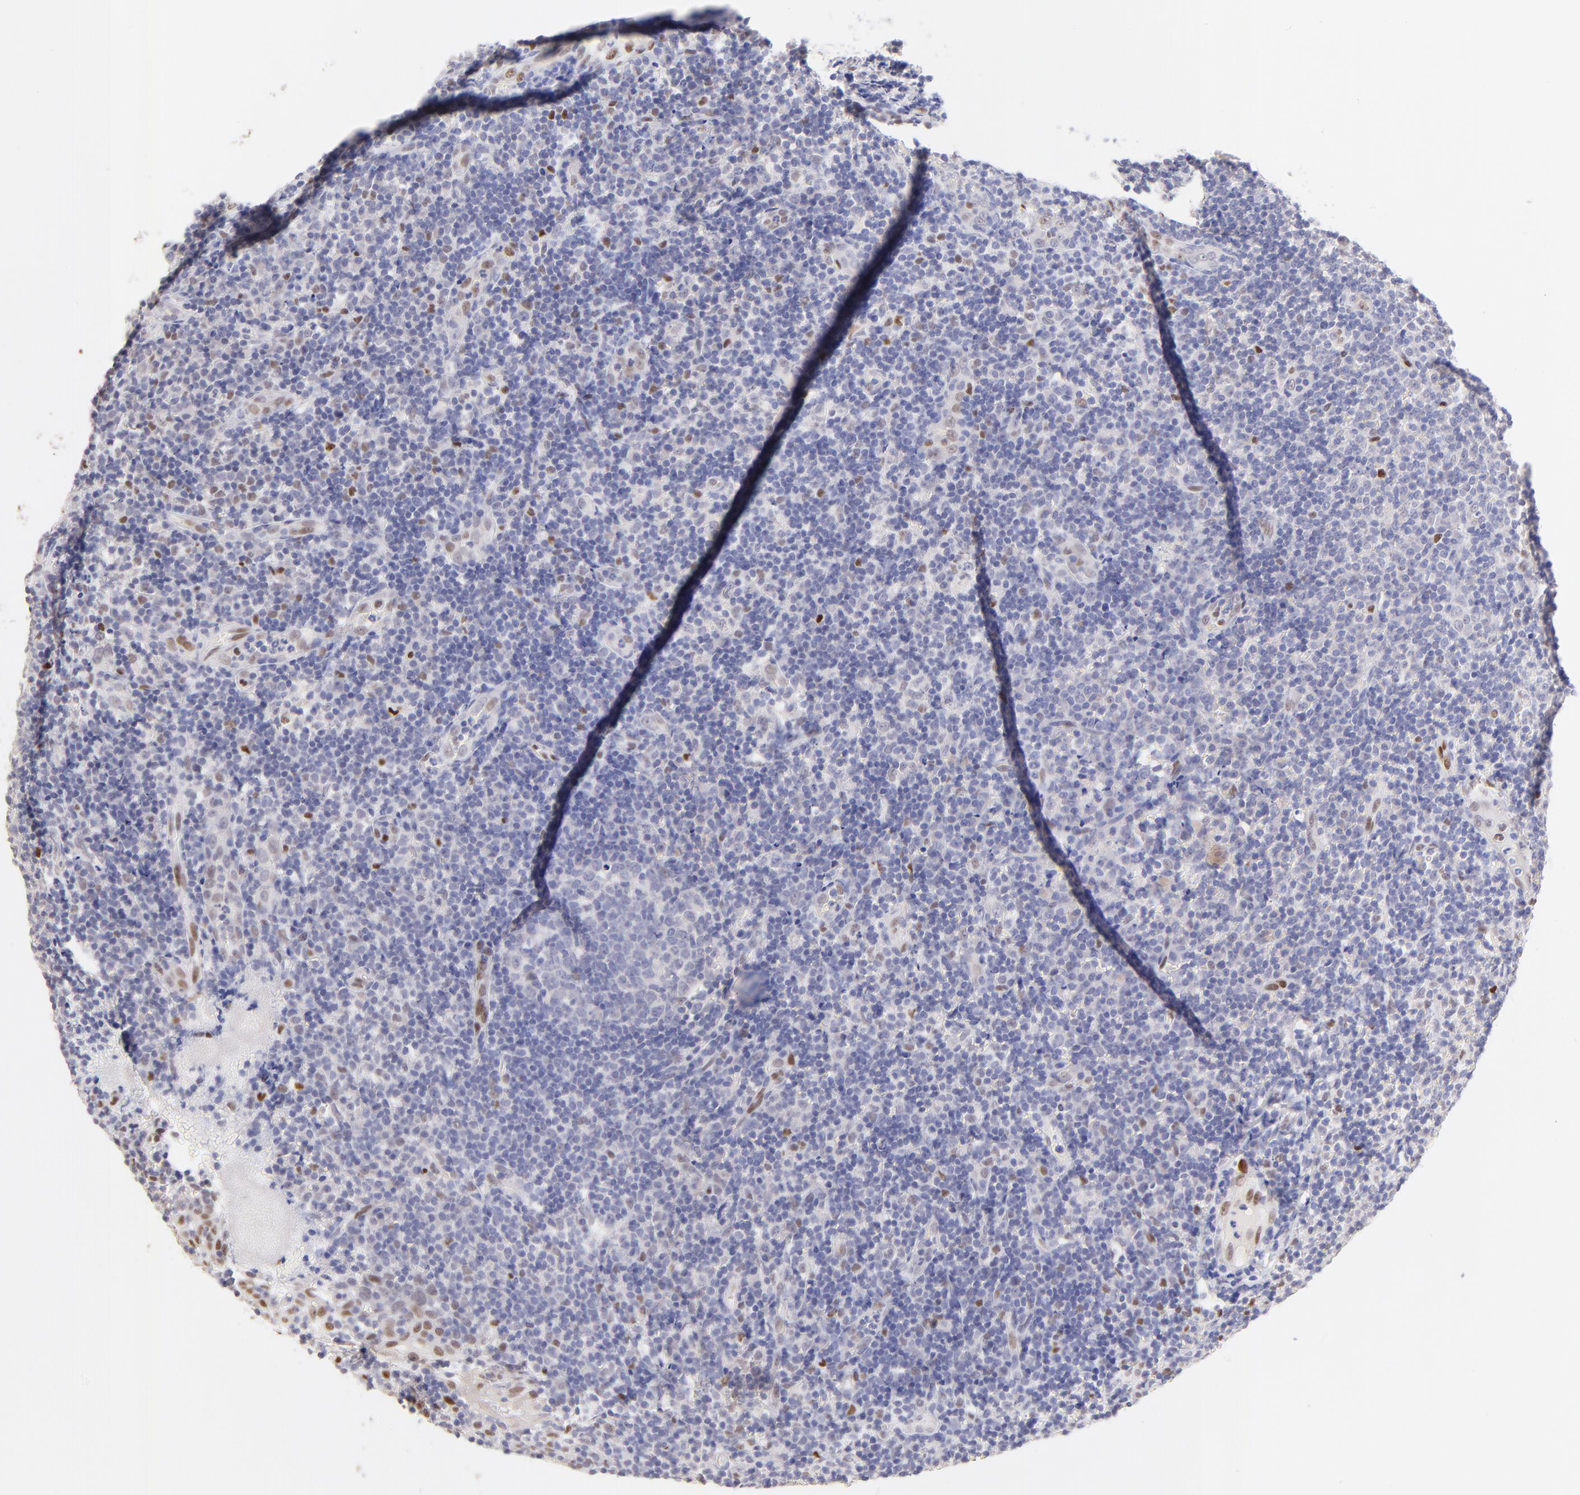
{"staining": {"intensity": "negative", "quantity": "none", "location": "none"}, "tissue": "tonsil", "cell_type": "Germinal center cells", "image_type": "normal", "snomed": [{"axis": "morphology", "description": "Normal tissue, NOS"}, {"axis": "topography", "description": "Tonsil"}], "caption": "A histopathology image of tonsil stained for a protein exhibits no brown staining in germinal center cells. Brightfield microscopy of immunohistochemistry (IHC) stained with DAB (brown) and hematoxylin (blue), captured at high magnification.", "gene": "KLF4", "patient": {"sex": "female", "age": 40}}